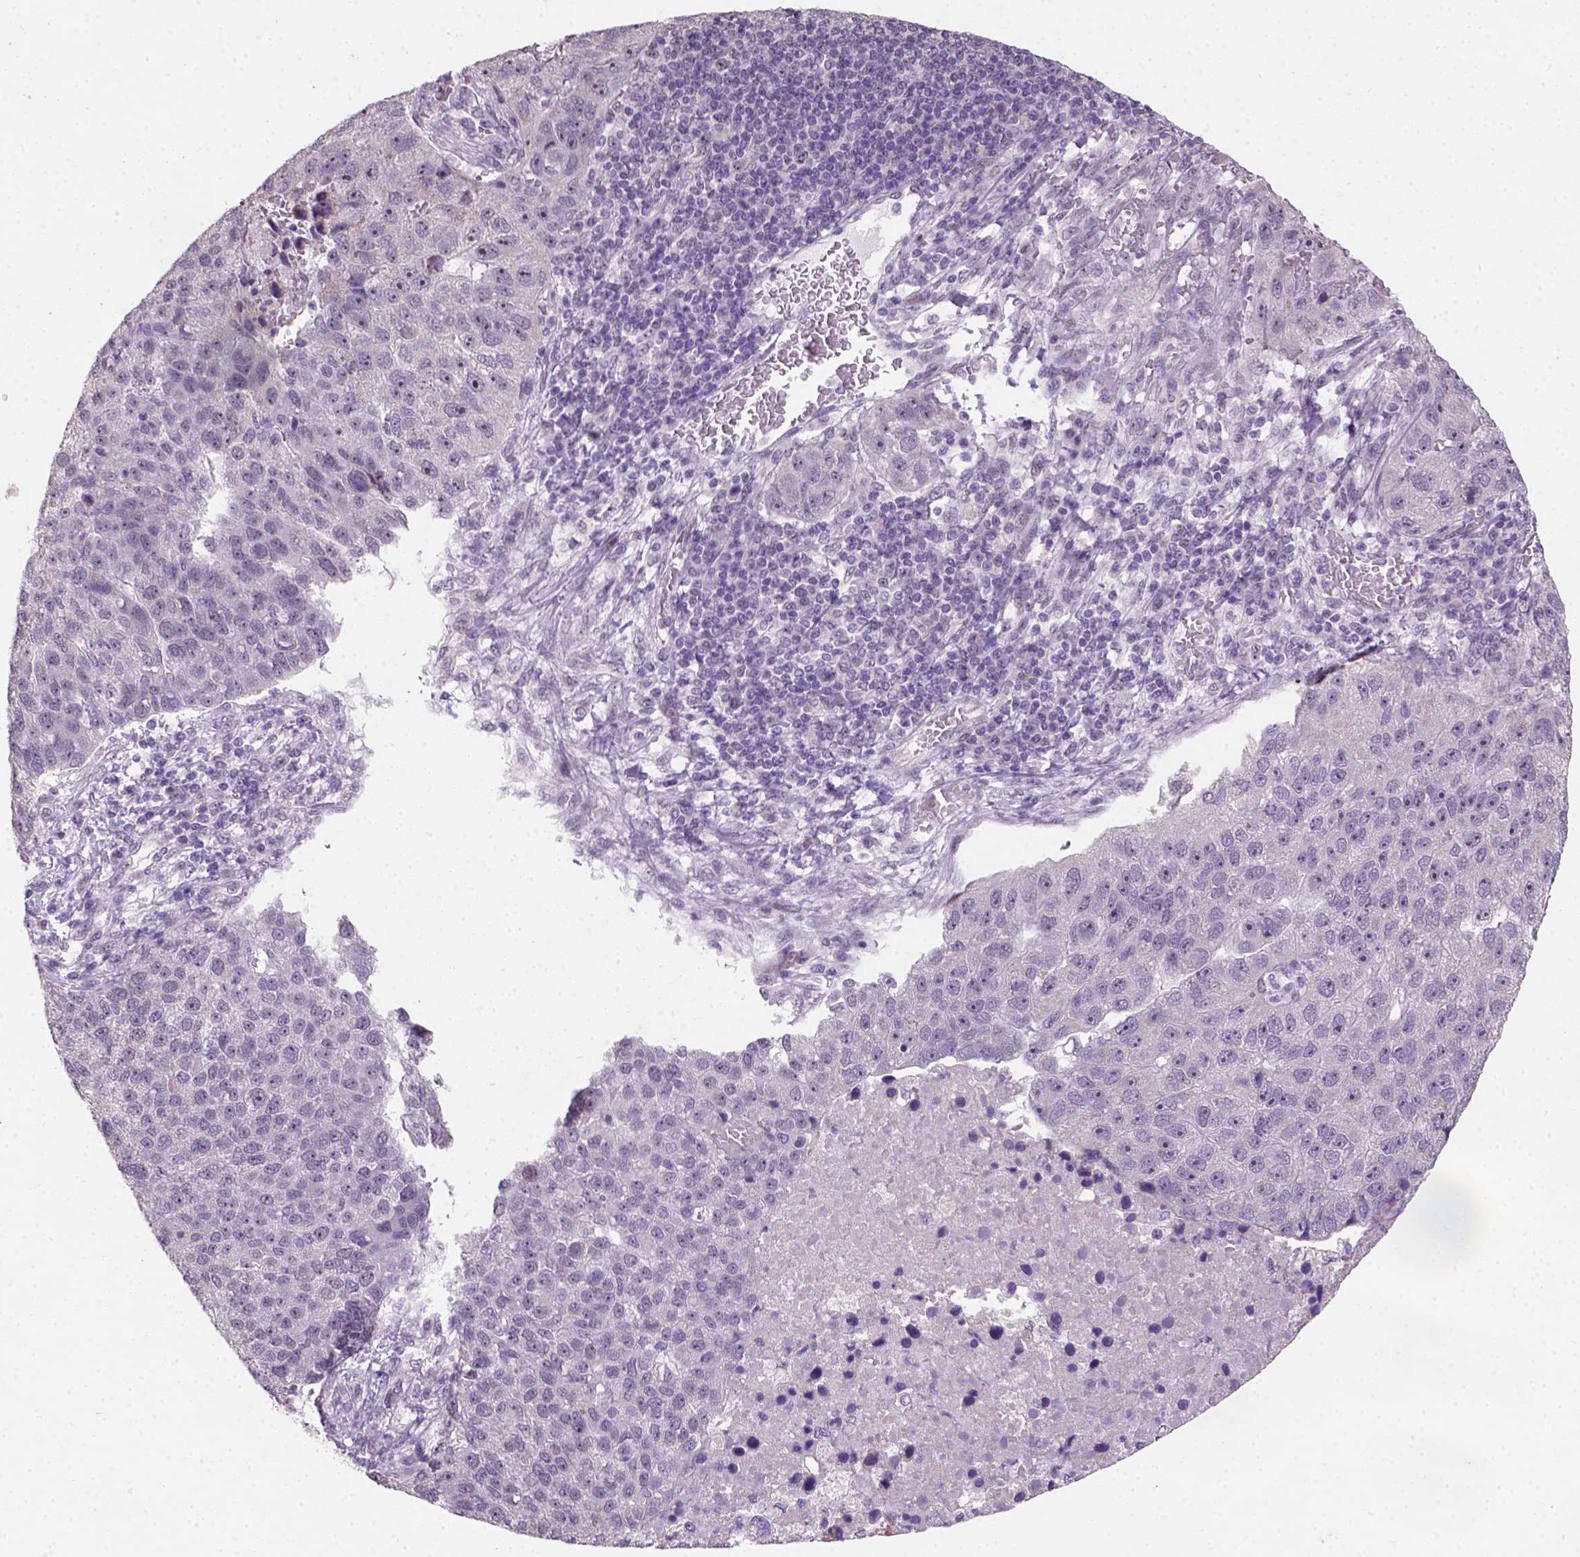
{"staining": {"intensity": "negative", "quantity": "none", "location": "none"}, "tissue": "pancreatic cancer", "cell_type": "Tumor cells", "image_type": "cancer", "snomed": [{"axis": "morphology", "description": "Adenocarcinoma, NOS"}, {"axis": "topography", "description": "Pancreas"}], "caption": "DAB immunohistochemical staining of pancreatic cancer (adenocarcinoma) shows no significant staining in tumor cells.", "gene": "DDX50", "patient": {"sex": "female", "age": 61}}